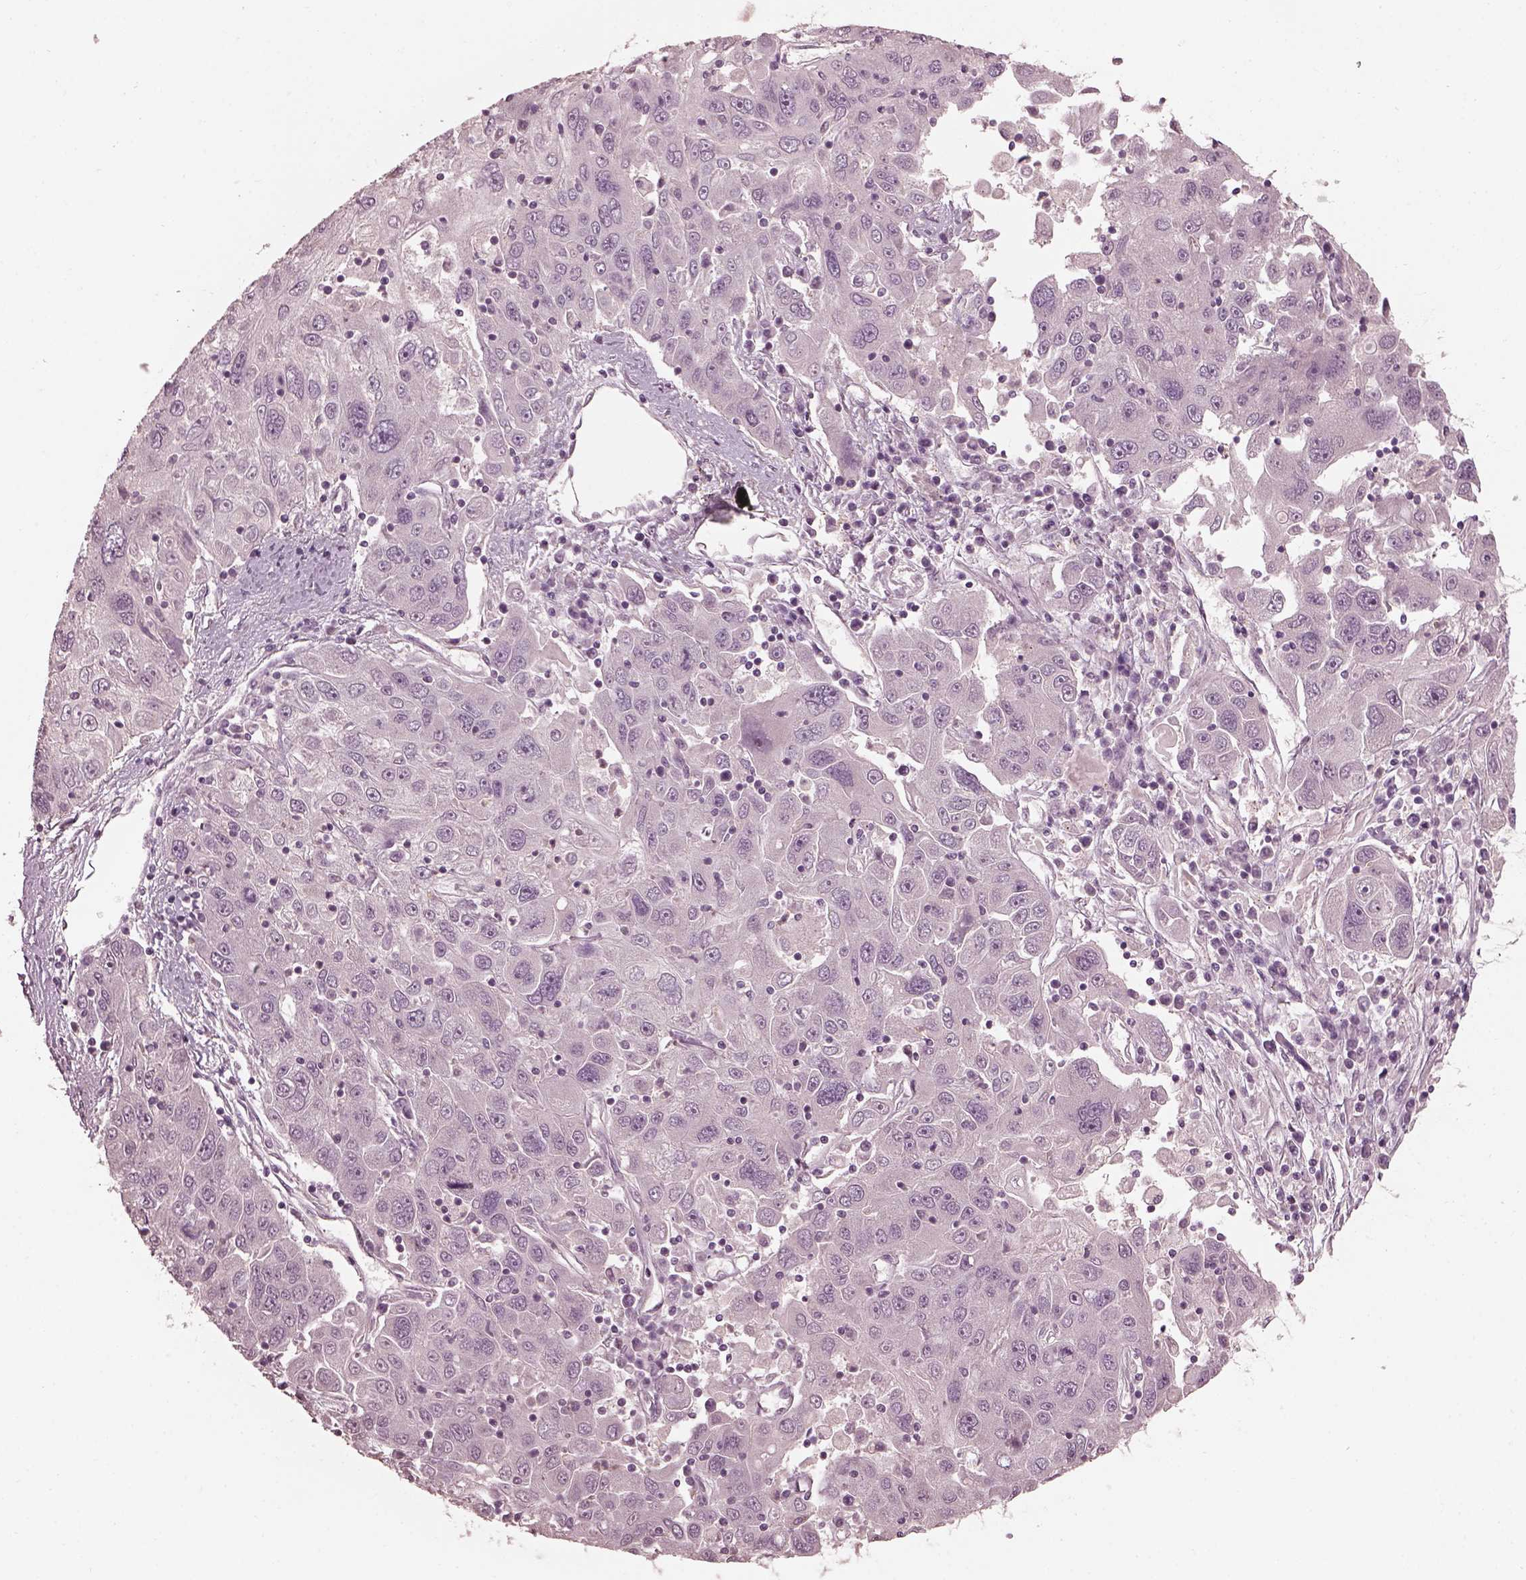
{"staining": {"intensity": "negative", "quantity": "none", "location": "none"}, "tissue": "stomach cancer", "cell_type": "Tumor cells", "image_type": "cancer", "snomed": [{"axis": "morphology", "description": "Adenocarcinoma, NOS"}, {"axis": "topography", "description": "Stomach"}], "caption": "This is an immunohistochemistry image of stomach cancer. There is no expression in tumor cells.", "gene": "EFEMP1", "patient": {"sex": "male", "age": 56}}